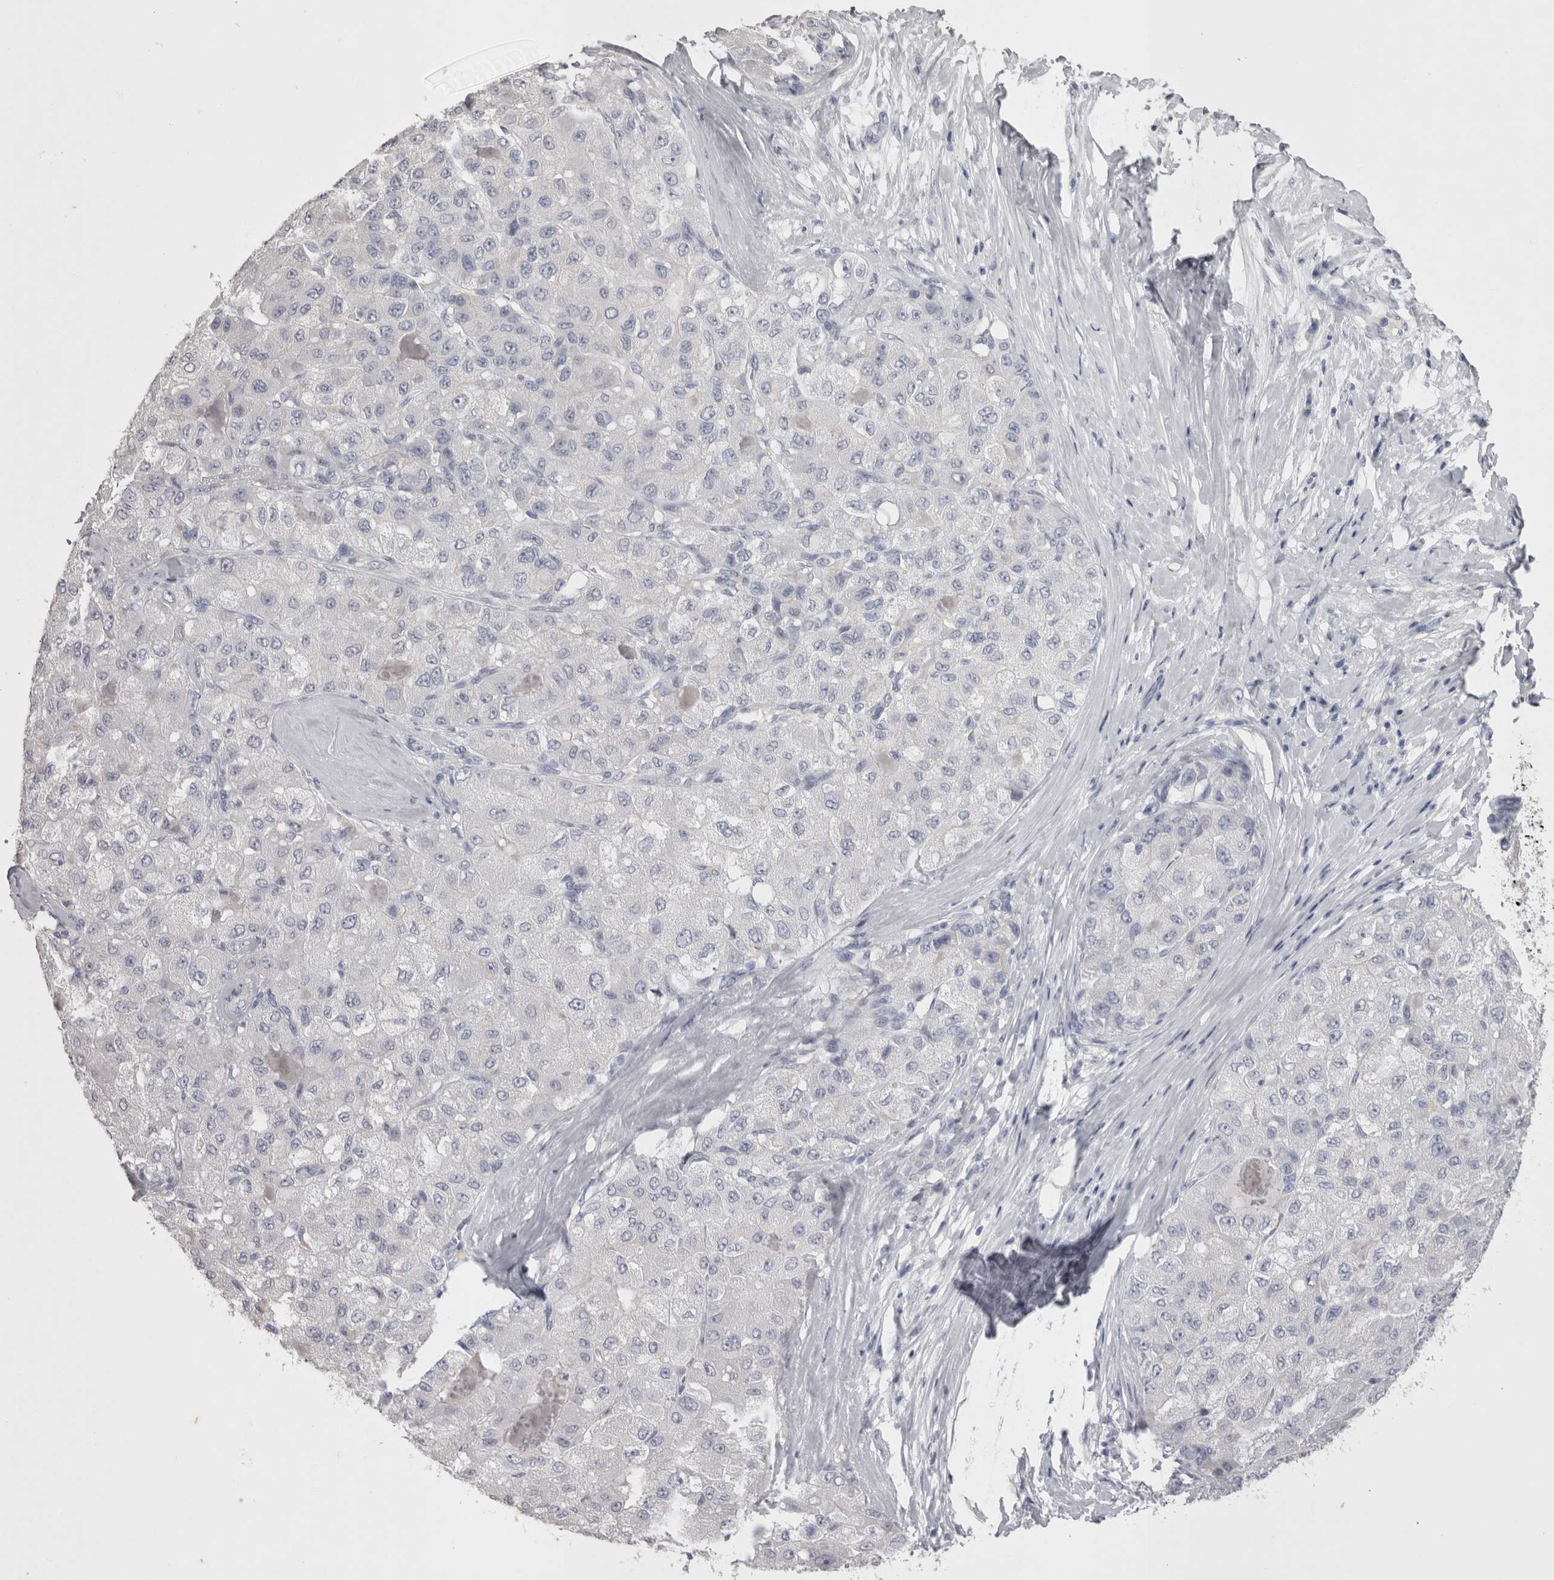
{"staining": {"intensity": "negative", "quantity": "none", "location": "none"}, "tissue": "liver cancer", "cell_type": "Tumor cells", "image_type": "cancer", "snomed": [{"axis": "morphology", "description": "Carcinoma, Hepatocellular, NOS"}, {"axis": "topography", "description": "Liver"}], "caption": "Tumor cells are negative for brown protein staining in liver cancer. The staining was performed using DAB to visualize the protein expression in brown, while the nuclei were stained in blue with hematoxylin (Magnification: 20x).", "gene": "ADAM2", "patient": {"sex": "male", "age": 80}}